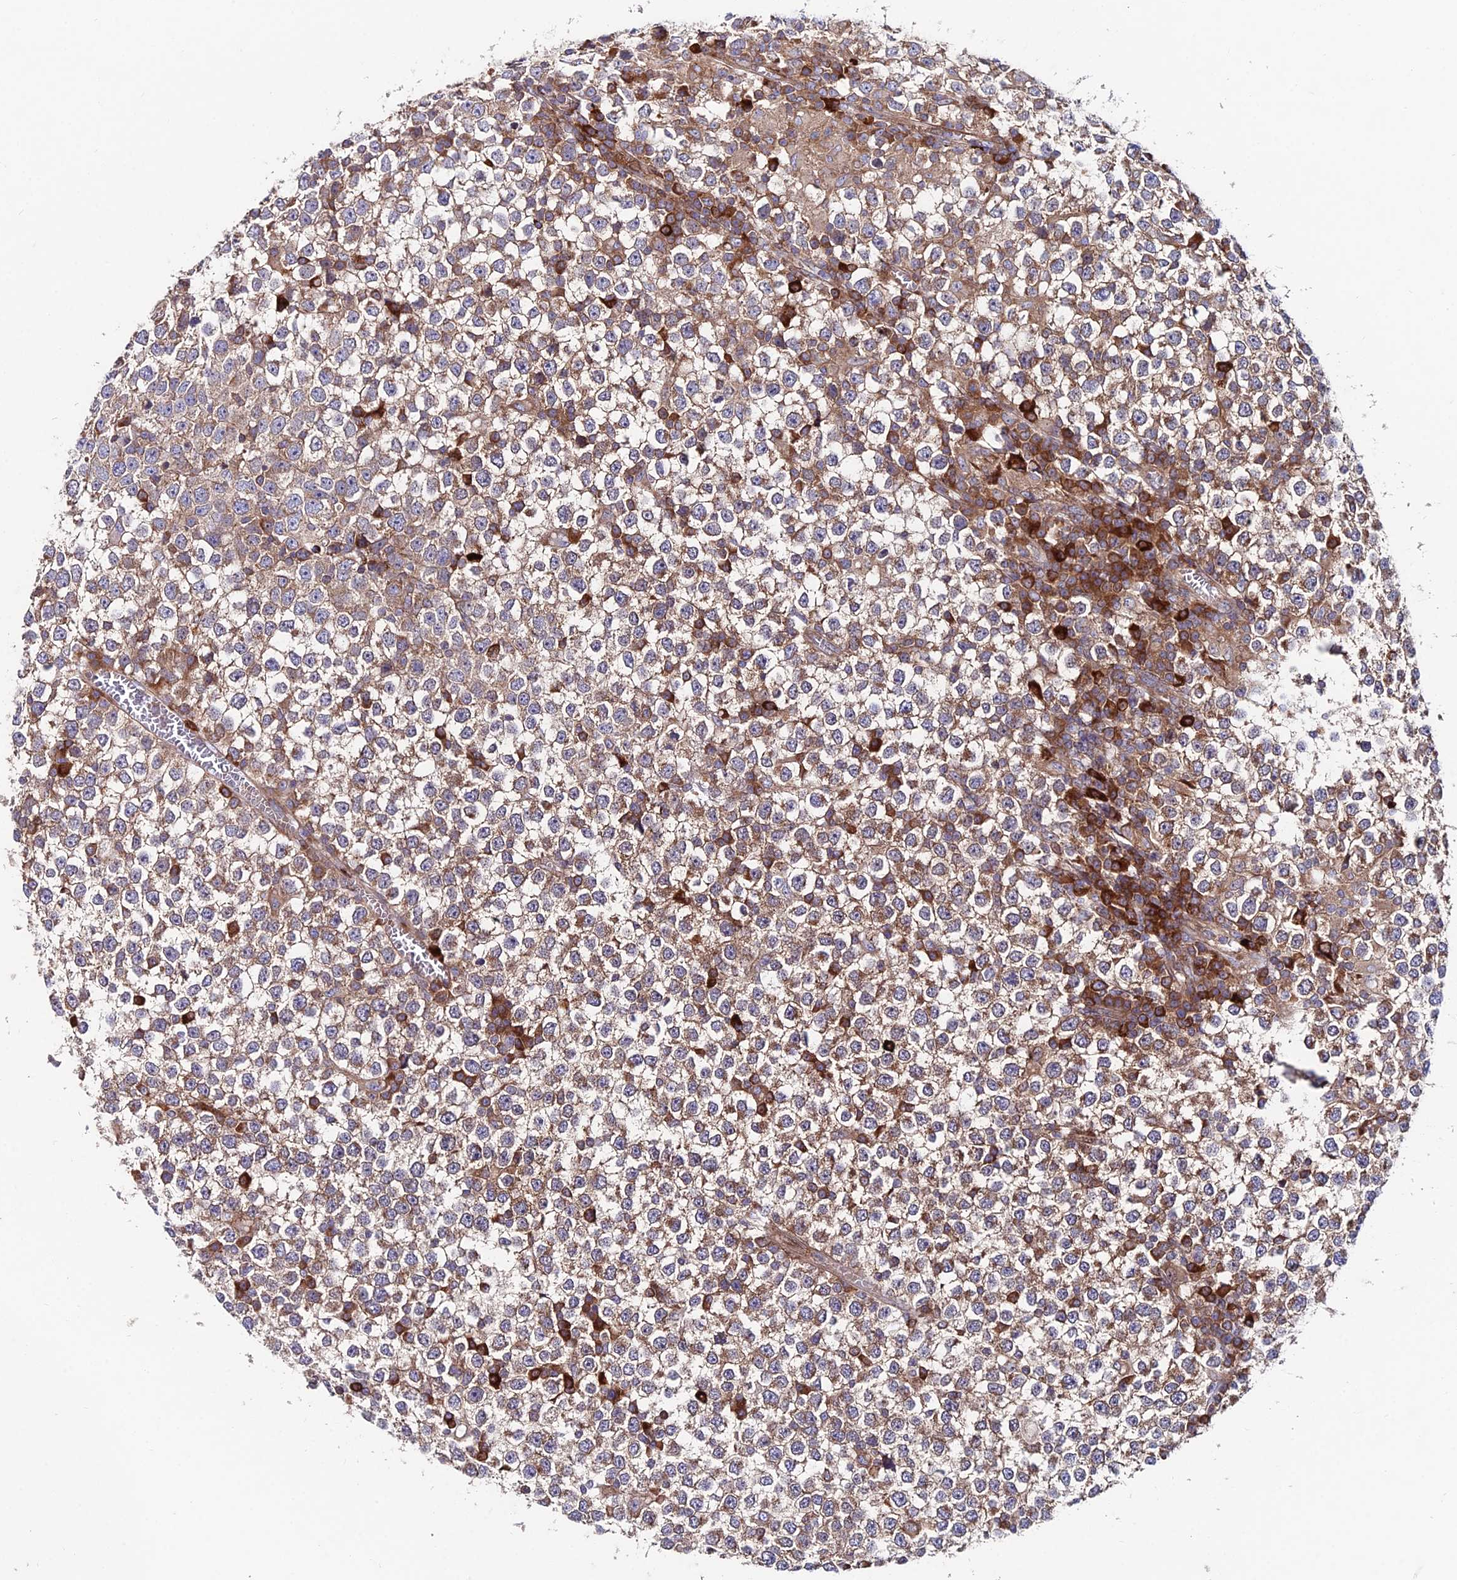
{"staining": {"intensity": "moderate", "quantity": ">75%", "location": "cytoplasmic/membranous"}, "tissue": "testis cancer", "cell_type": "Tumor cells", "image_type": "cancer", "snomed": [{"axis": "morphology", "description": "Seminoma, NOS"}, {"axis": "topography", "description": "Testis"}], "caption": "A brown stain shows moderate cytoplasmic/membranous staining of a protein in seminoma (testis) tumor cells.", "gene": "EIF3K", "patient": {"sex": "male", "age": 65}}